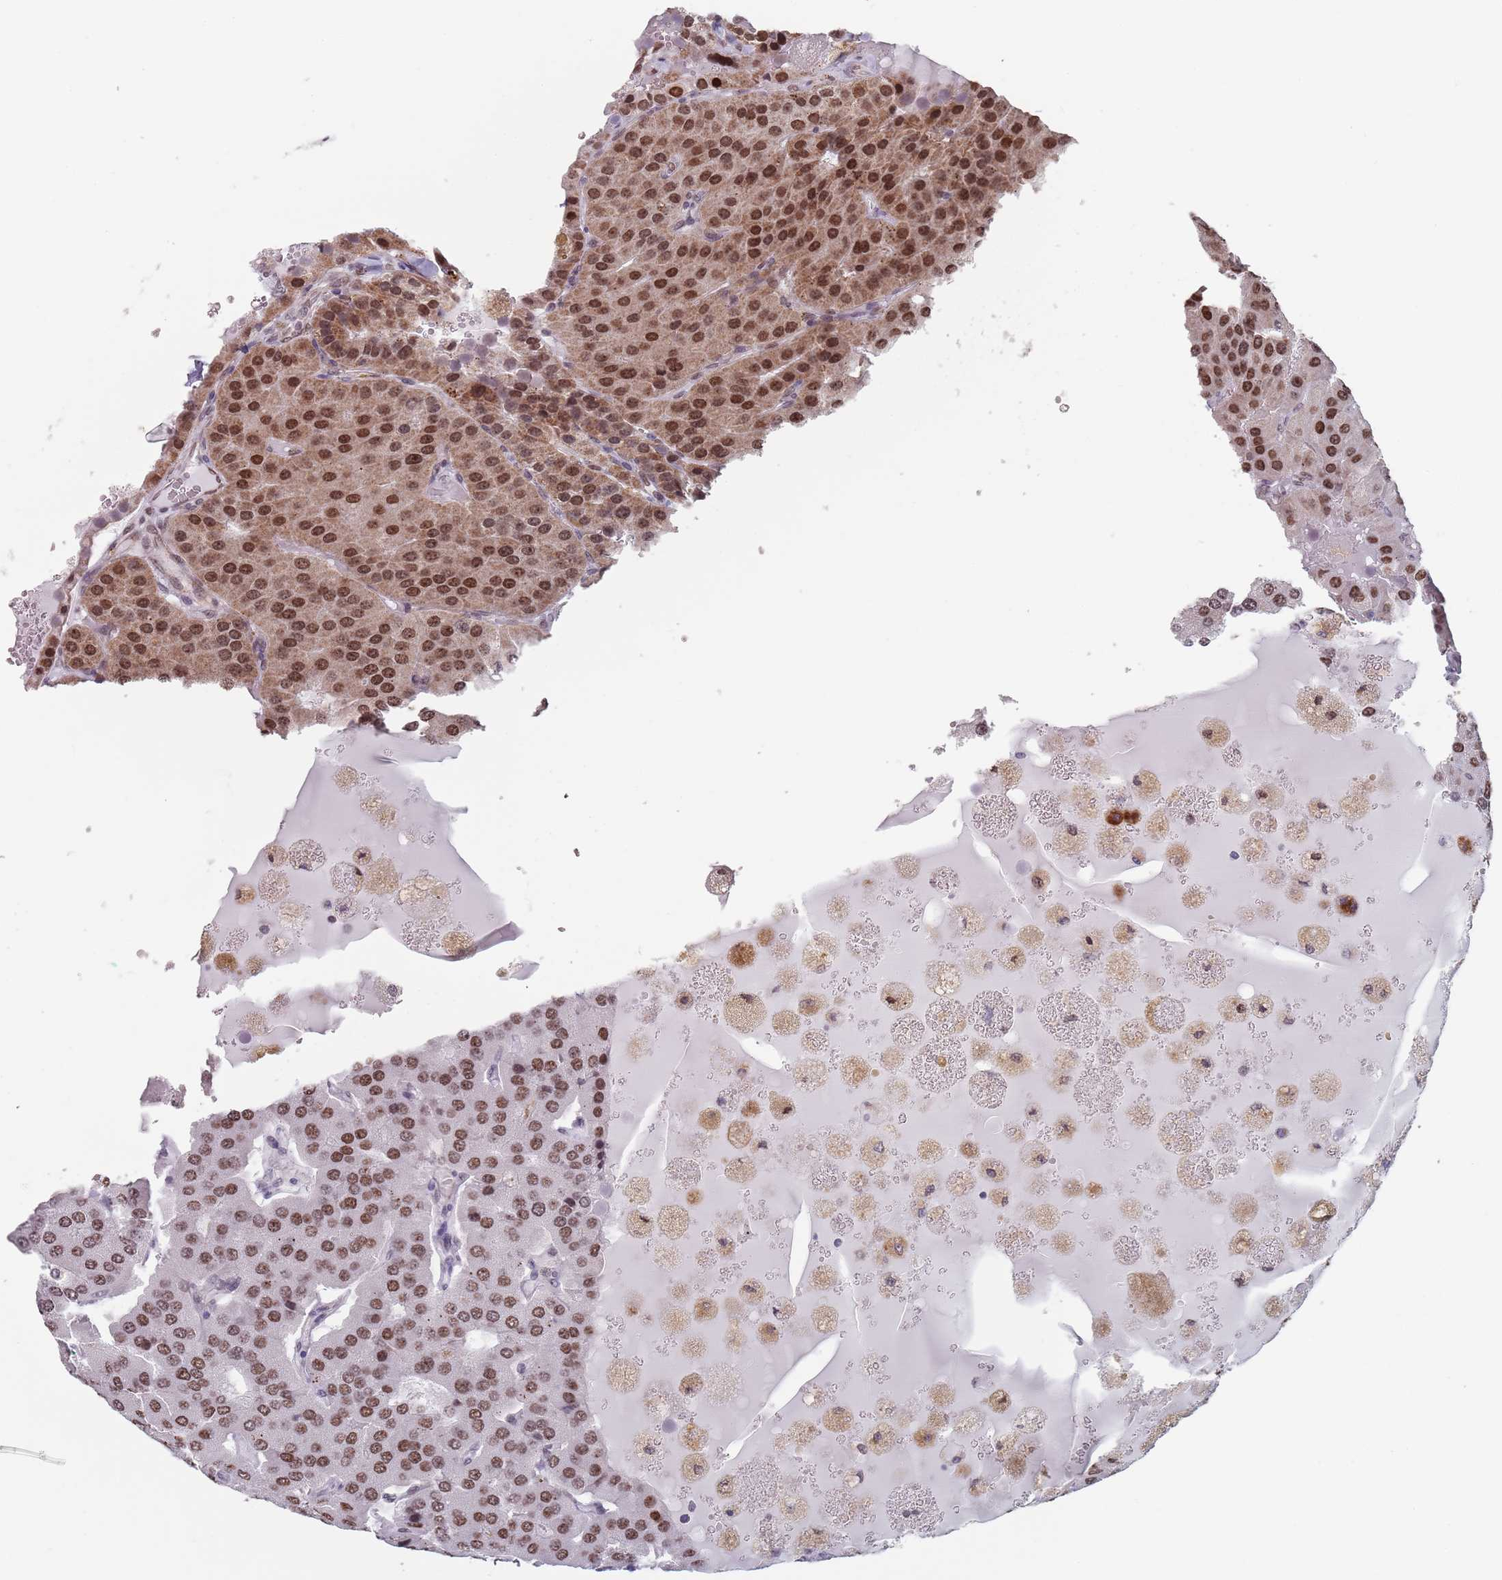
{"staining": {"intensity": "moderate", "quantity": ">75%", "location": "cytoplasmic/membranous,nuclear"}, "tissue": "parathyroid gland", "cell_type": "Glandular cells", "image_type": "normal", "snomed": [{"axis": "morphology", "description": "Normal tissue, NOS"}, {"axis": "morphology", "description": "Adenoma, NOS"}, {"axis": "topography", "description": "Parathyroid gland"}], "caption": "Parathyroid gland stained with DAB immunohistochemistry (IHC) displays medium levels of moderate cytoplasmic/membranous,nuclear staining in about >75% of glandular cells.", "gene": "MFSD12", "patient": {"sex": "female", "age": 86}}